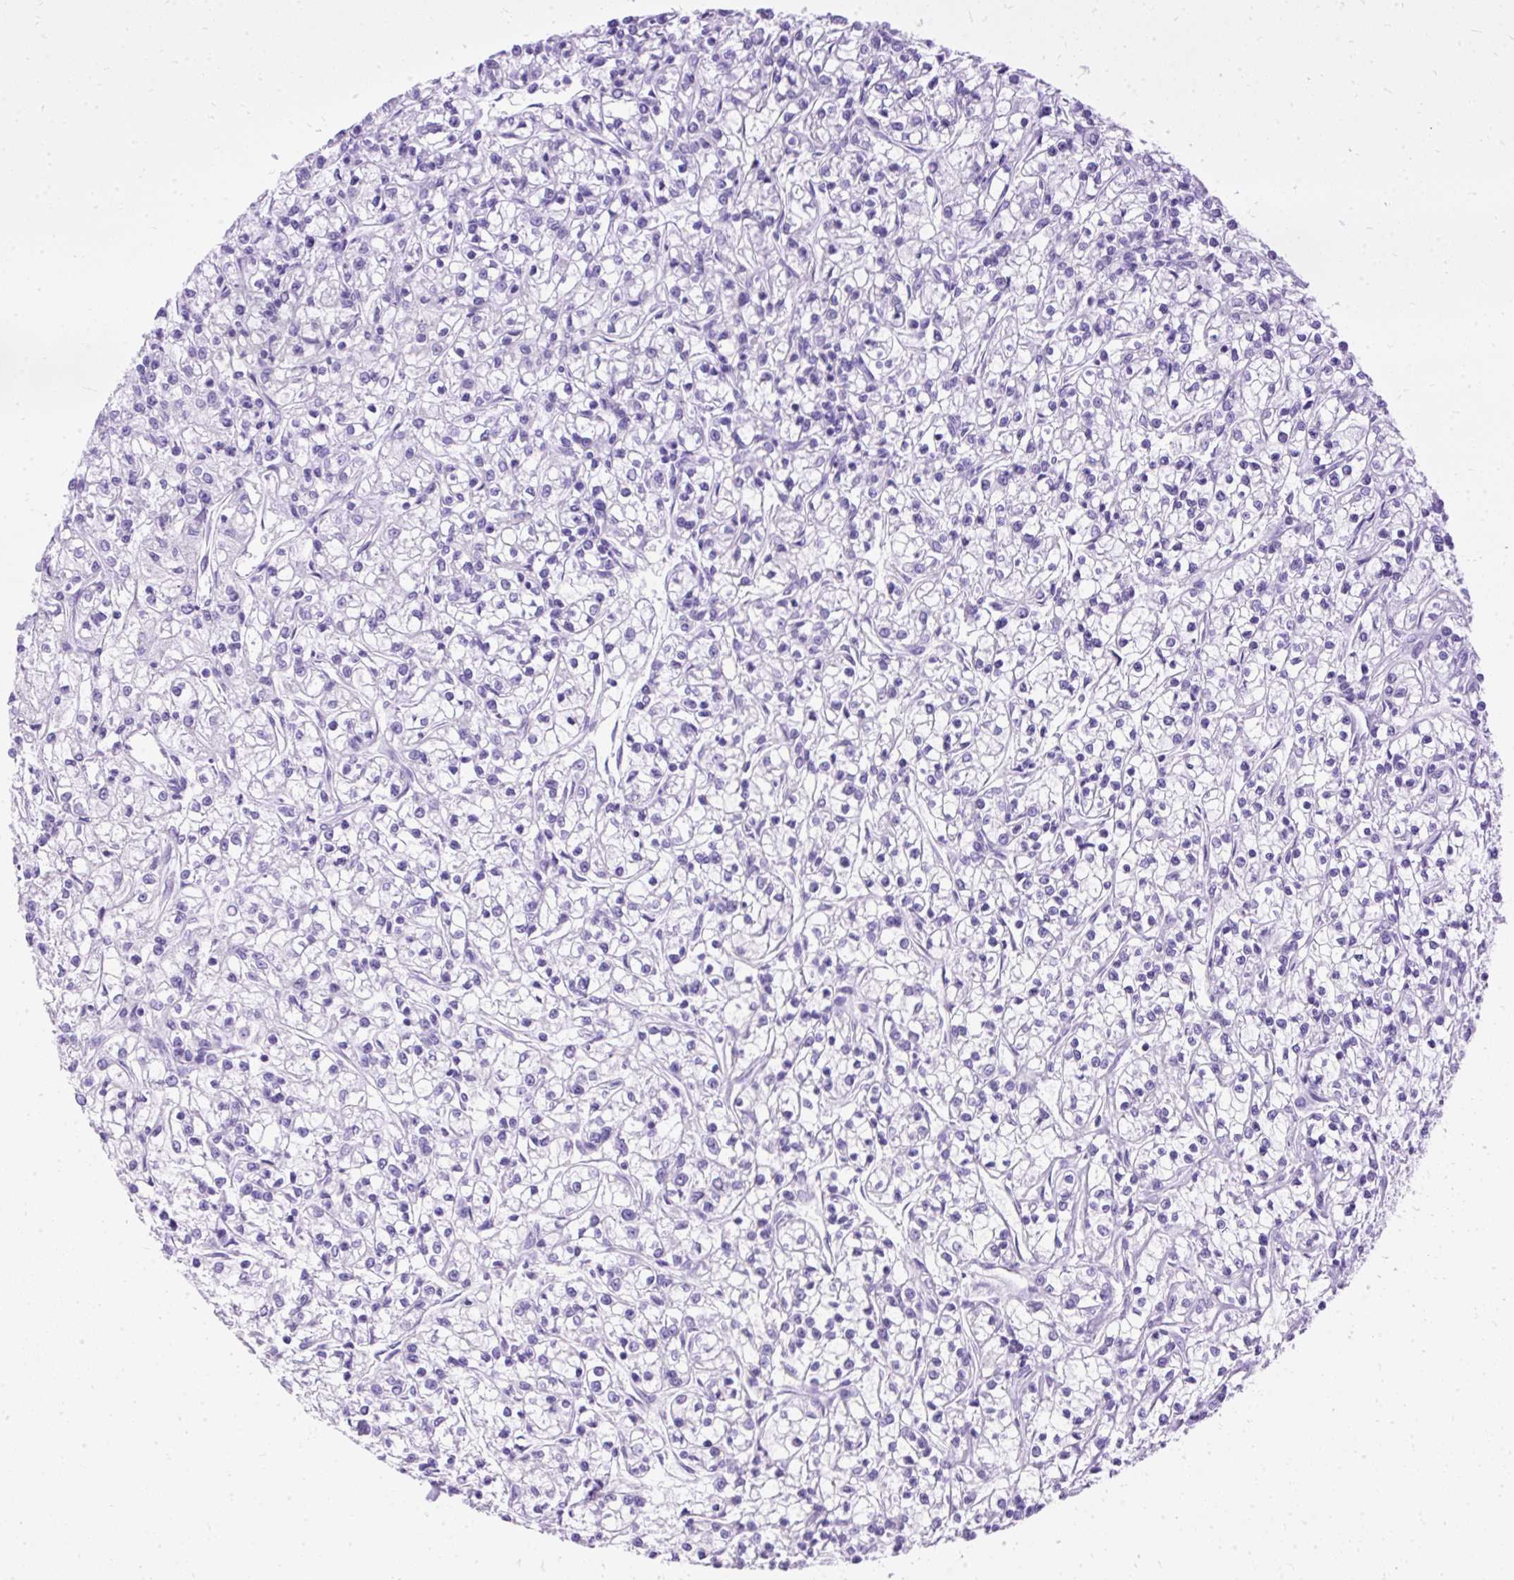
{"staining": {"intensity": "negative", "quantity": "none", "location": "none"}, "tissue": "renal cancer", "cell_type": "Tumor cells", "image_type": "cancer", "snomed": [{"axis": "morphology", "description": "Adenocarcinoma, NOS"}, {"axis": "topography", "description": "Kidney"}], "caption": "Immunohistochemistry photomicrograph of neoplastic tissue: renal adenocarcinoma stained with DAB (3,3'-diaminobenzidine) displays no significant protein expression in tumor cells.", "gene": "PVALB", "patient": {"sex": "female", "age": 59}}